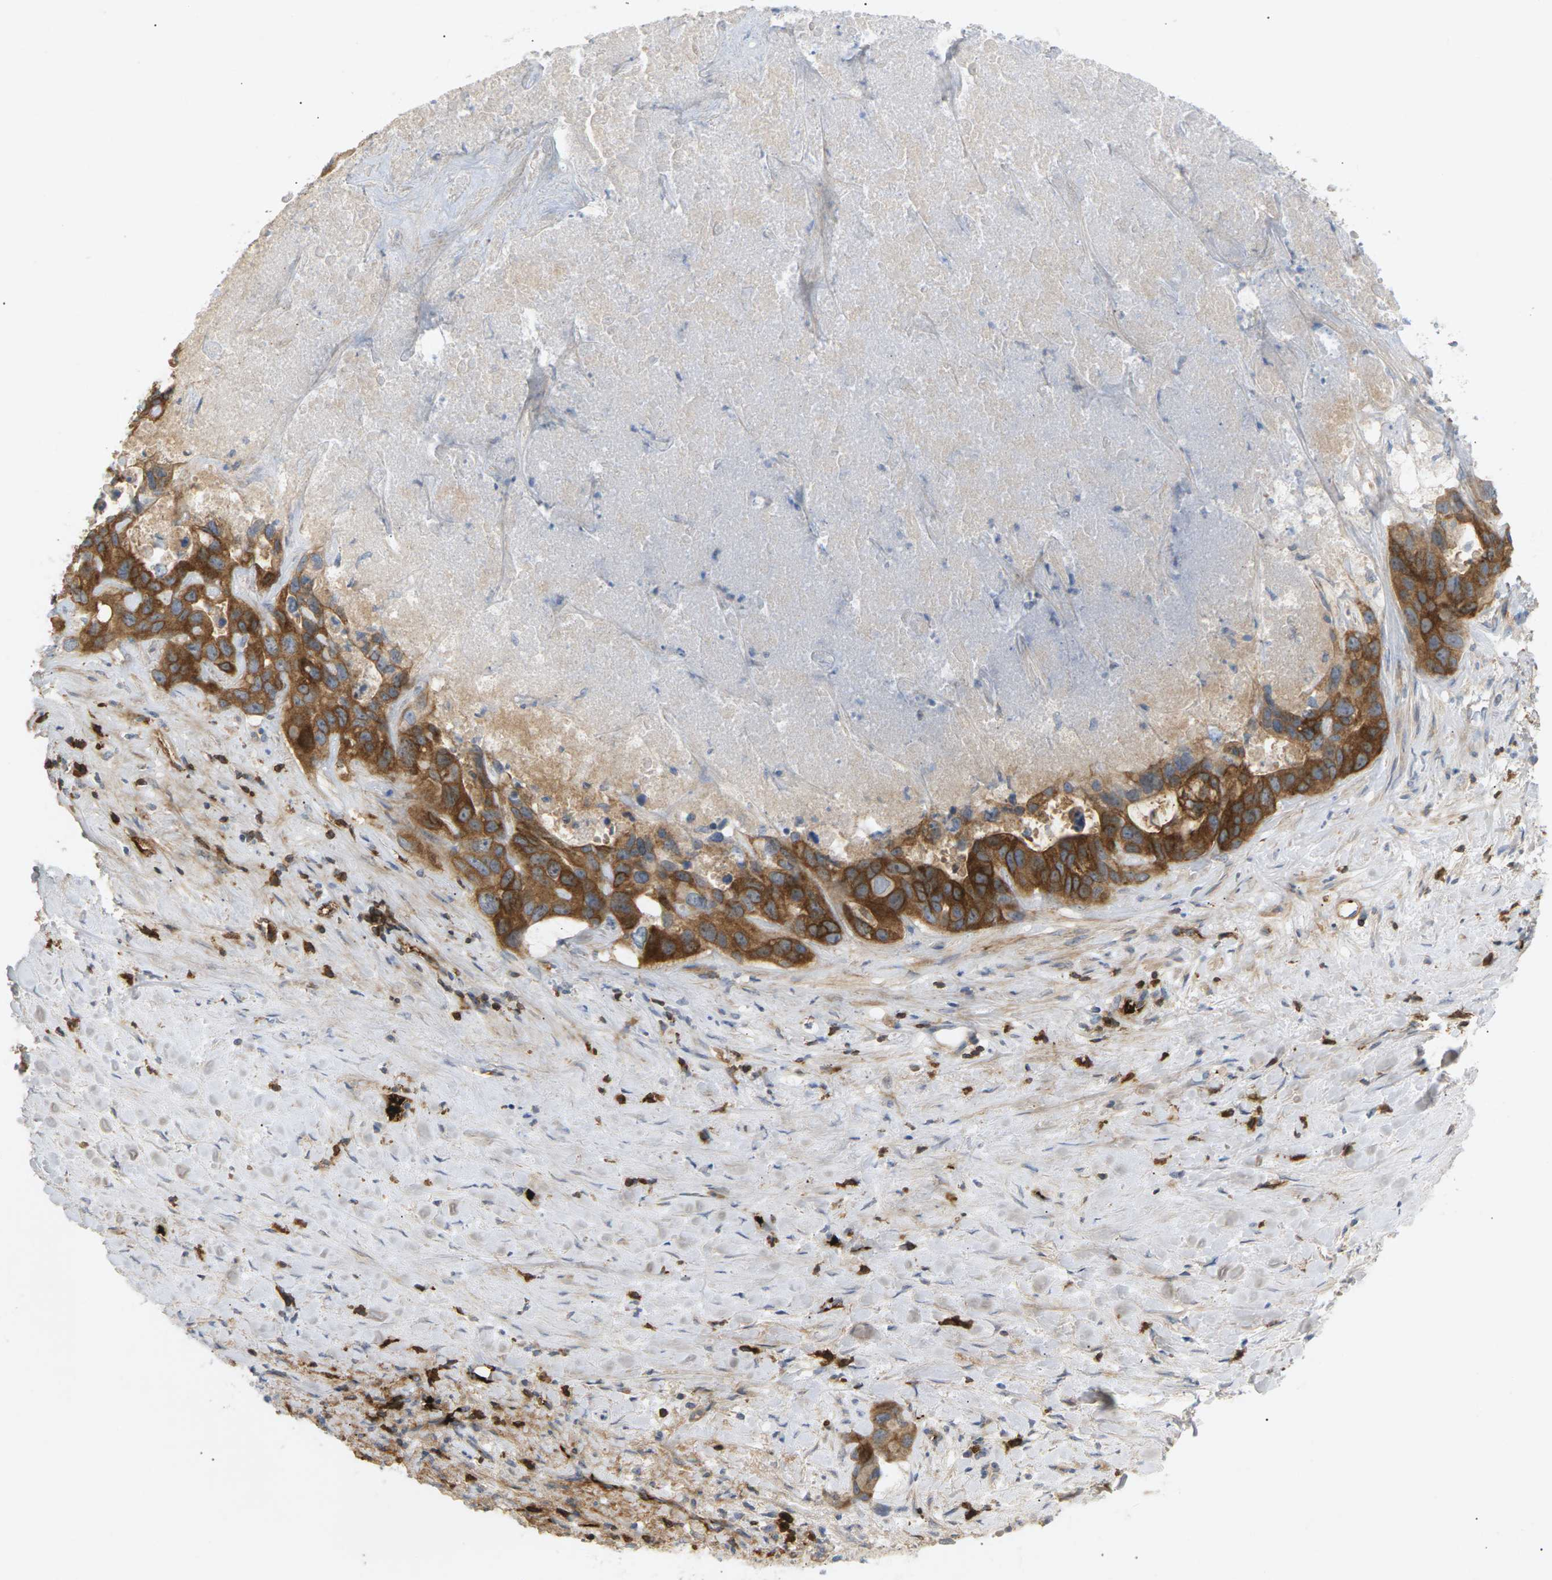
{"staining": {"intensity": "moderate", "quantity": ">75%", "location": "cytoplasmic/membranous"}, "tissue": "liver cancer", "cell_type": "Tumor cells", "image_type": "cancer", "snomed": [{"axis": "morphology", "description": "Cholangiocarcinoma"}, {"axis": "topography", "description": "Liver"}], "caption": "Liver cholangiocarcinoma tissue exhibits moderate cytoplasmic/membranous staining in about >75% of tumor cells, visualized by immunohistochemistry.", "gene": "LIME1", "patient": {"sex": "female", "age": 65}}